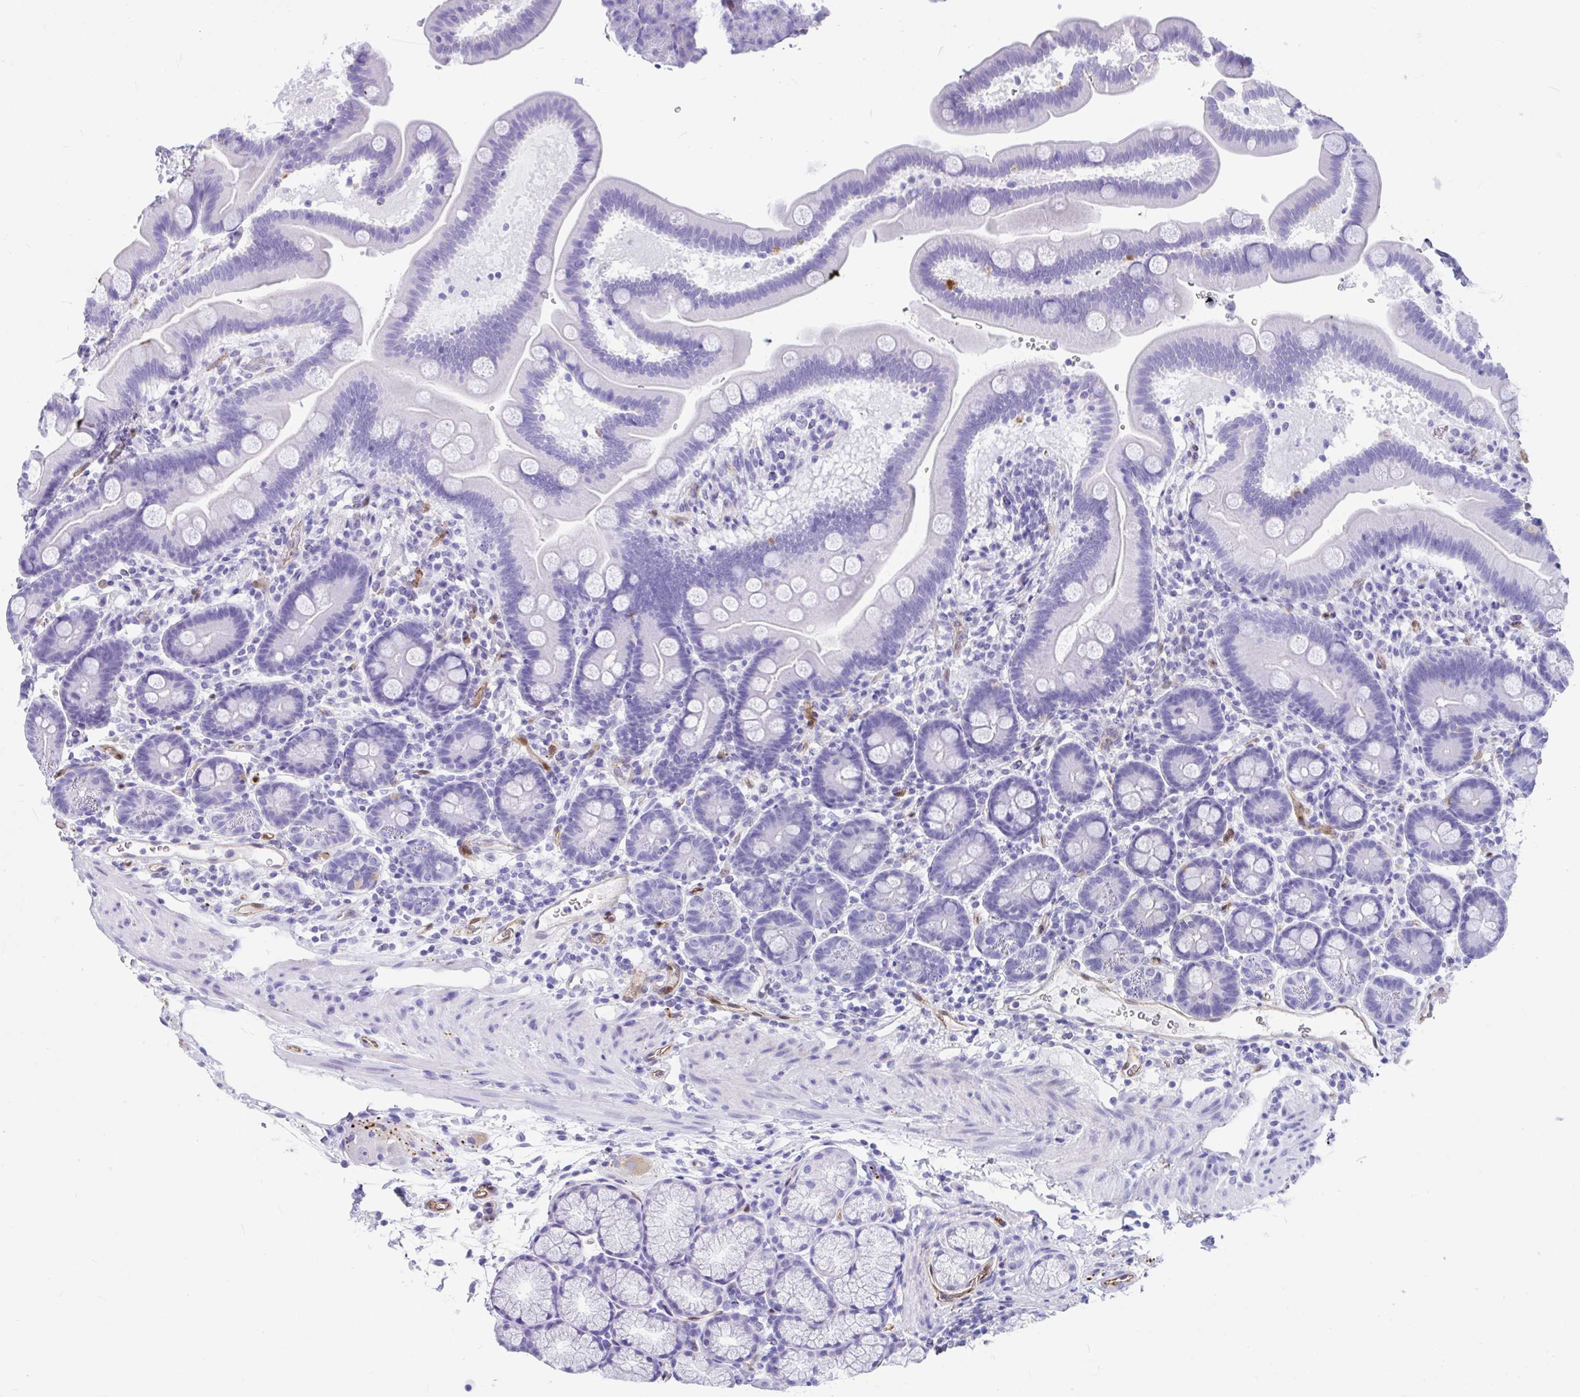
{"staining": {"intensity": "negative", "quantity": "none", "location": "none"}, "tissue": "duodenum", "cell_type": "Glandular cells", "image_type": "normal", "snomed": [{"axis": "morphology", "description": "Normal tissue, NOS"}, {"axis": "topography", "description": "Duodenum"}], "caption": "A high-resolution photomicrograph shows immunohistochemistry (IHC) staining of unremarkable duodenum, which exhibits no significant staining in glandular cells.", "gene": "FAM107A", "patient": {"sex": "male", "age": 59}}